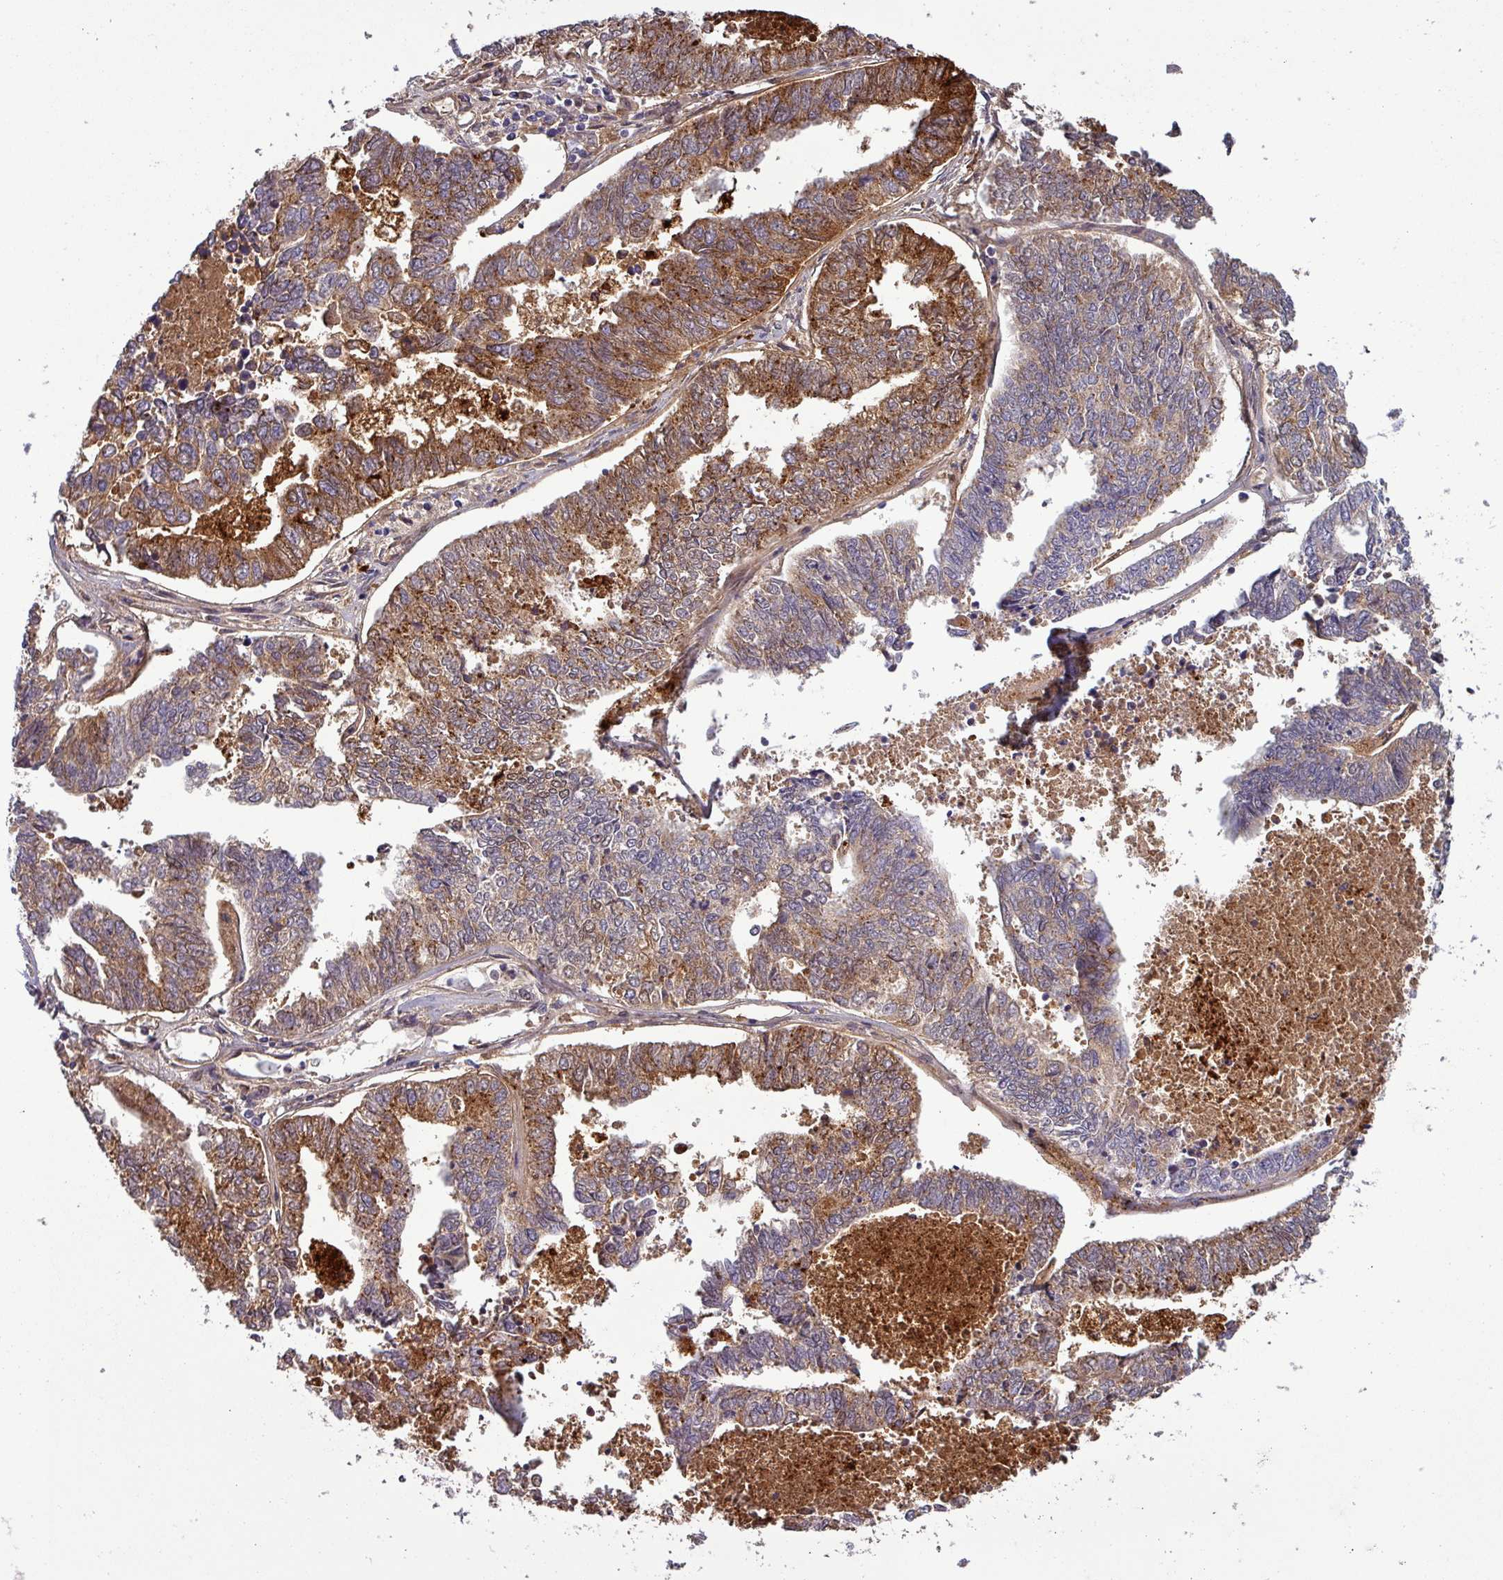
{"staining": {"intensity": "strong", "quantity": "25%-75%", "location": "cytoplasmic/membranous"}, "tissue": "endometrial cancer", "cell_type": "Tumor cells", "image_type": "cancer", "snomed": [{"axis": "morphology", "description": "Adenocarcinoma, NOS"}, {"axis": "topography", "description": "Endometrium"}], "caption": "Human adenocarcinoma (endometrial) stained with a protein marker exhibits strong staining in tumor cells.", "gene": "PUS1", "patient": {"sex": "female", "age": 73}}